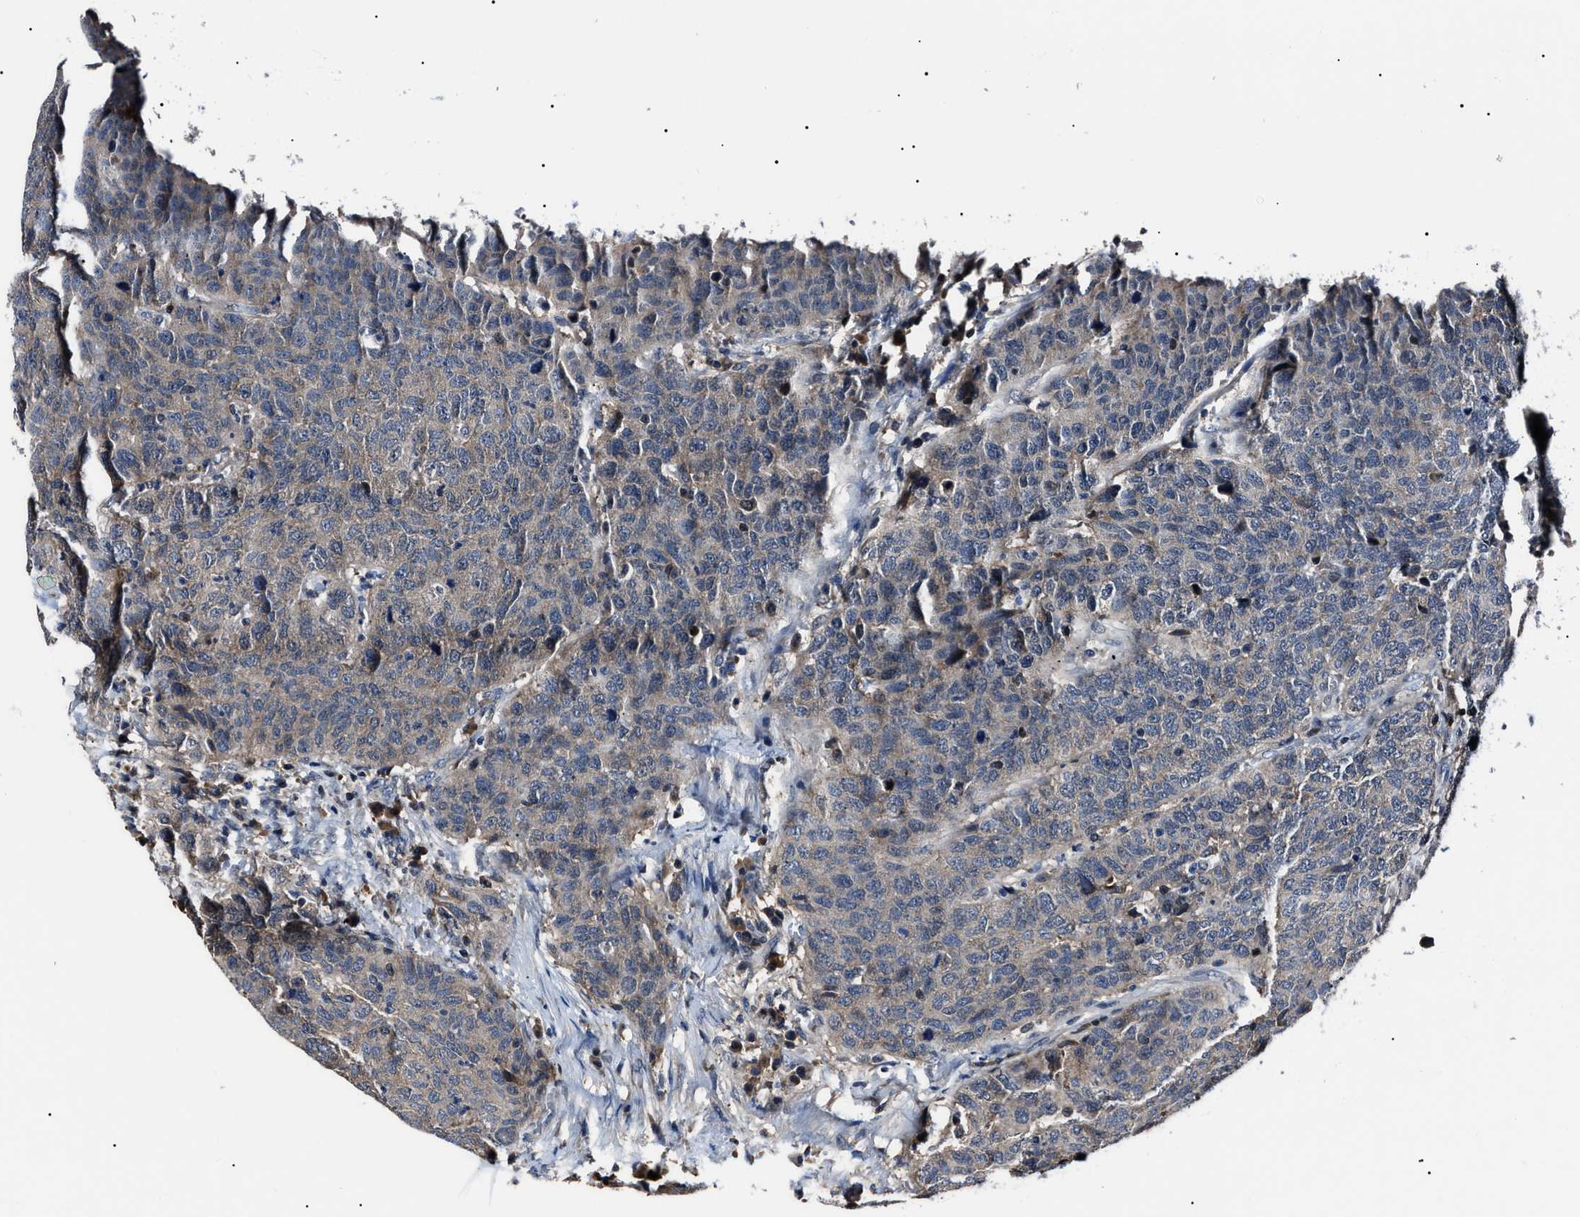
{"staining": {"intensity": "negative", "quantity": "none", "location": "none"}, "tissue": "head and neck cancer", "cell_type": "Tumor cells", "image_type": "cancer", "snomed": [{"axis": "morphology", "description": "Squamous cell carcinoma, NOS"}, {"axis": "topography", "description": "Head-Neck"}], "caption": "DAB (3,3'-diaminobenzidine) immunohistochemical staining of head and neck cancer (squamous cell carcinoma) demonstrates no significant expression in tumor cells. Nuclei are stained in blue.", "gene": "IFT81", "patient": {"sex": "male", "age": 66}}